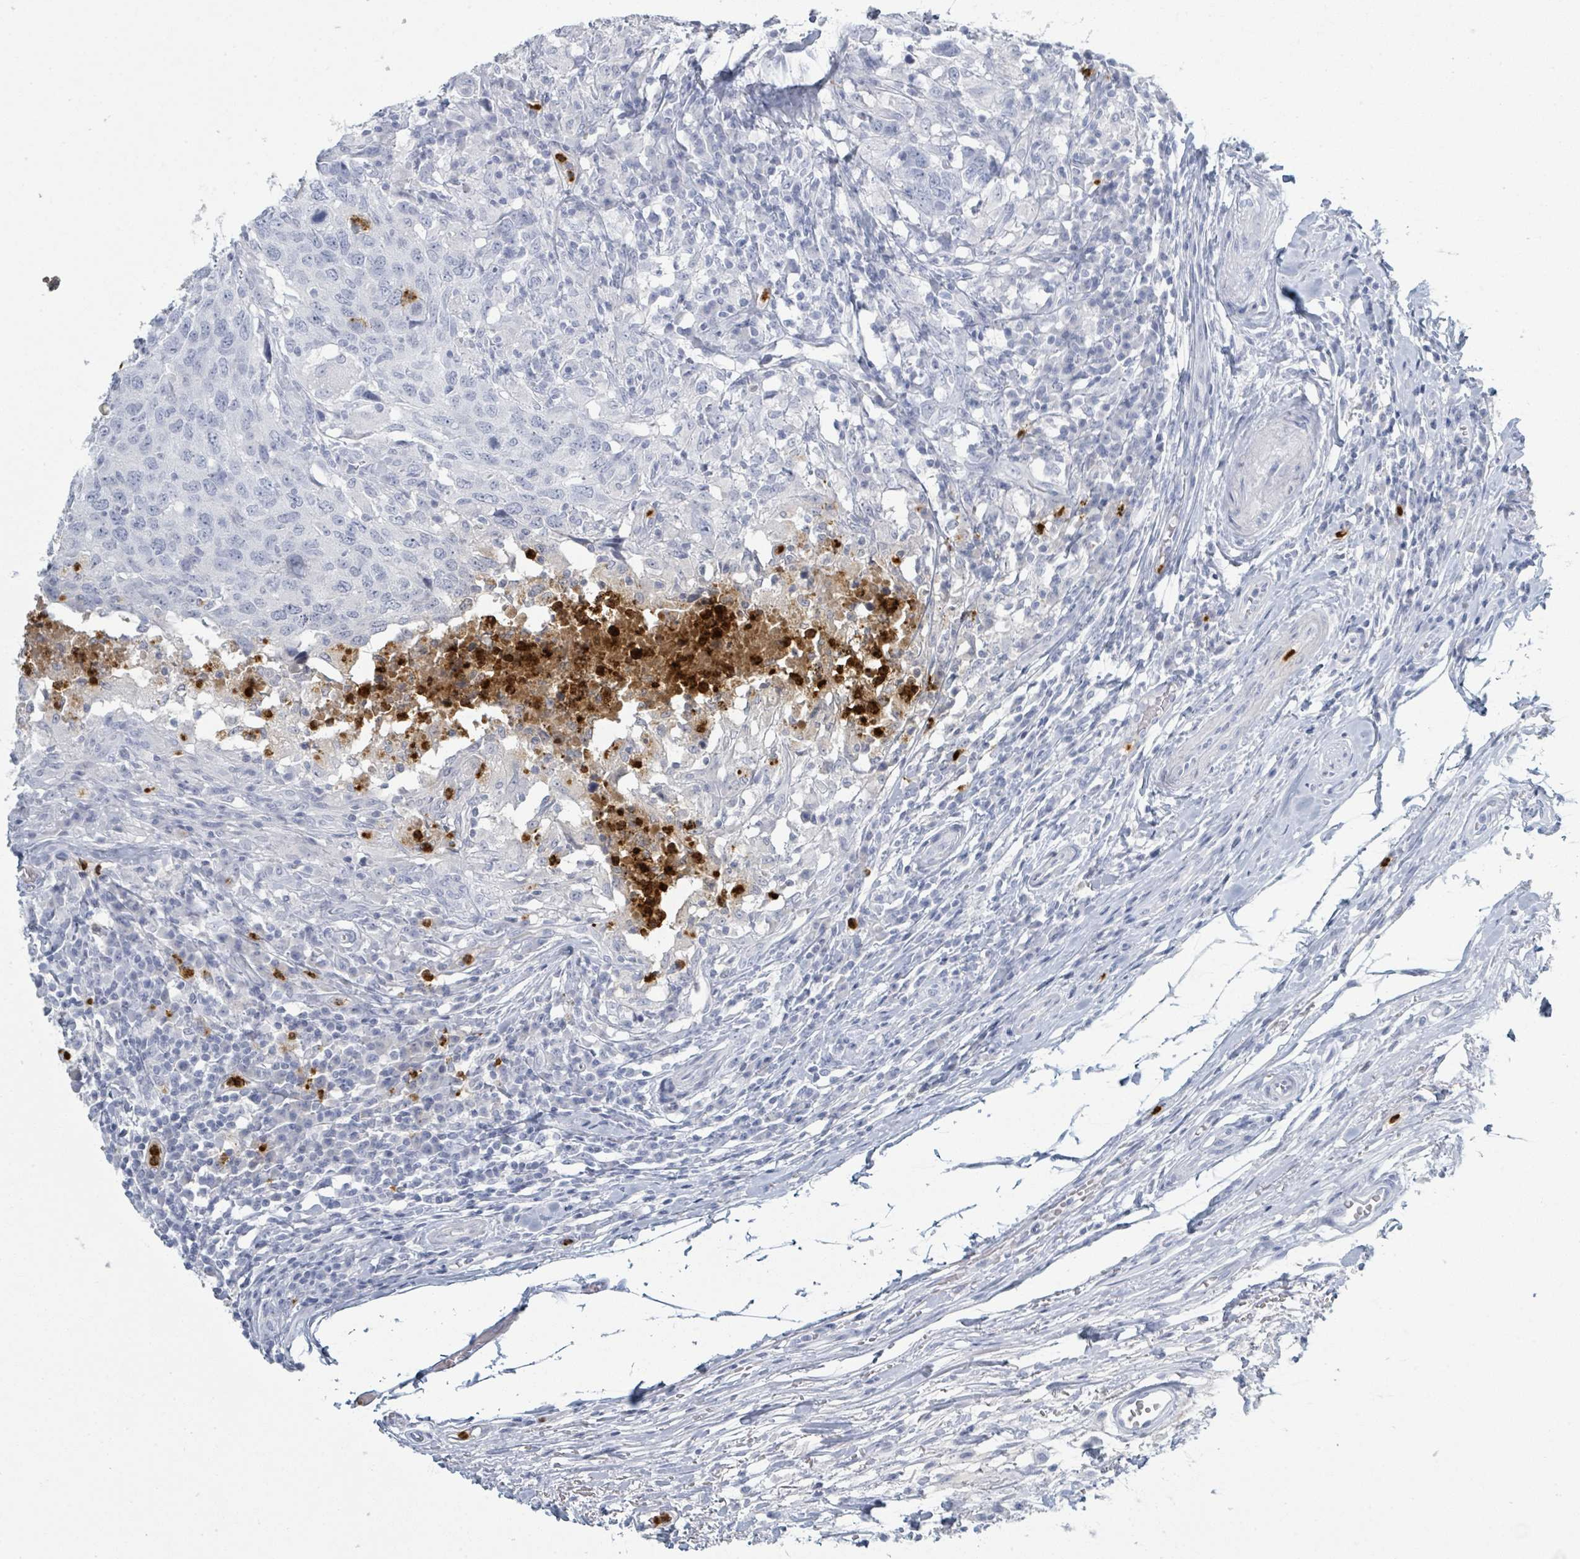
{"staining": {"intensity": "negative", "quantity": "none", "location": "none"}, "tissue": "head and neck cancer", "cell_type": "Tumor cells", "image_type": "cancer", "snomed": [{"axis": "morphology", "description": "Normal tissue, NOS"}, {"axis": "morphology", "description": "Squamous cell carcinoma, NOS"}, {"axis": "topography", "description": "Skeletal muscle"}, {"axis": "topography", "description": "Vascular tissue"}, {"axis": "topography", "description": "Peripheral nerve tissue"}, {"axis": "topography", "description": "Head-Neck"}], "caption": "Head and neck squamous cell carcinoma was stained to show a protein in brown. There is no significant positivity in tumor cells.", "gene": "DEFA4", "patient": {"sex": "male", "age": 66}}